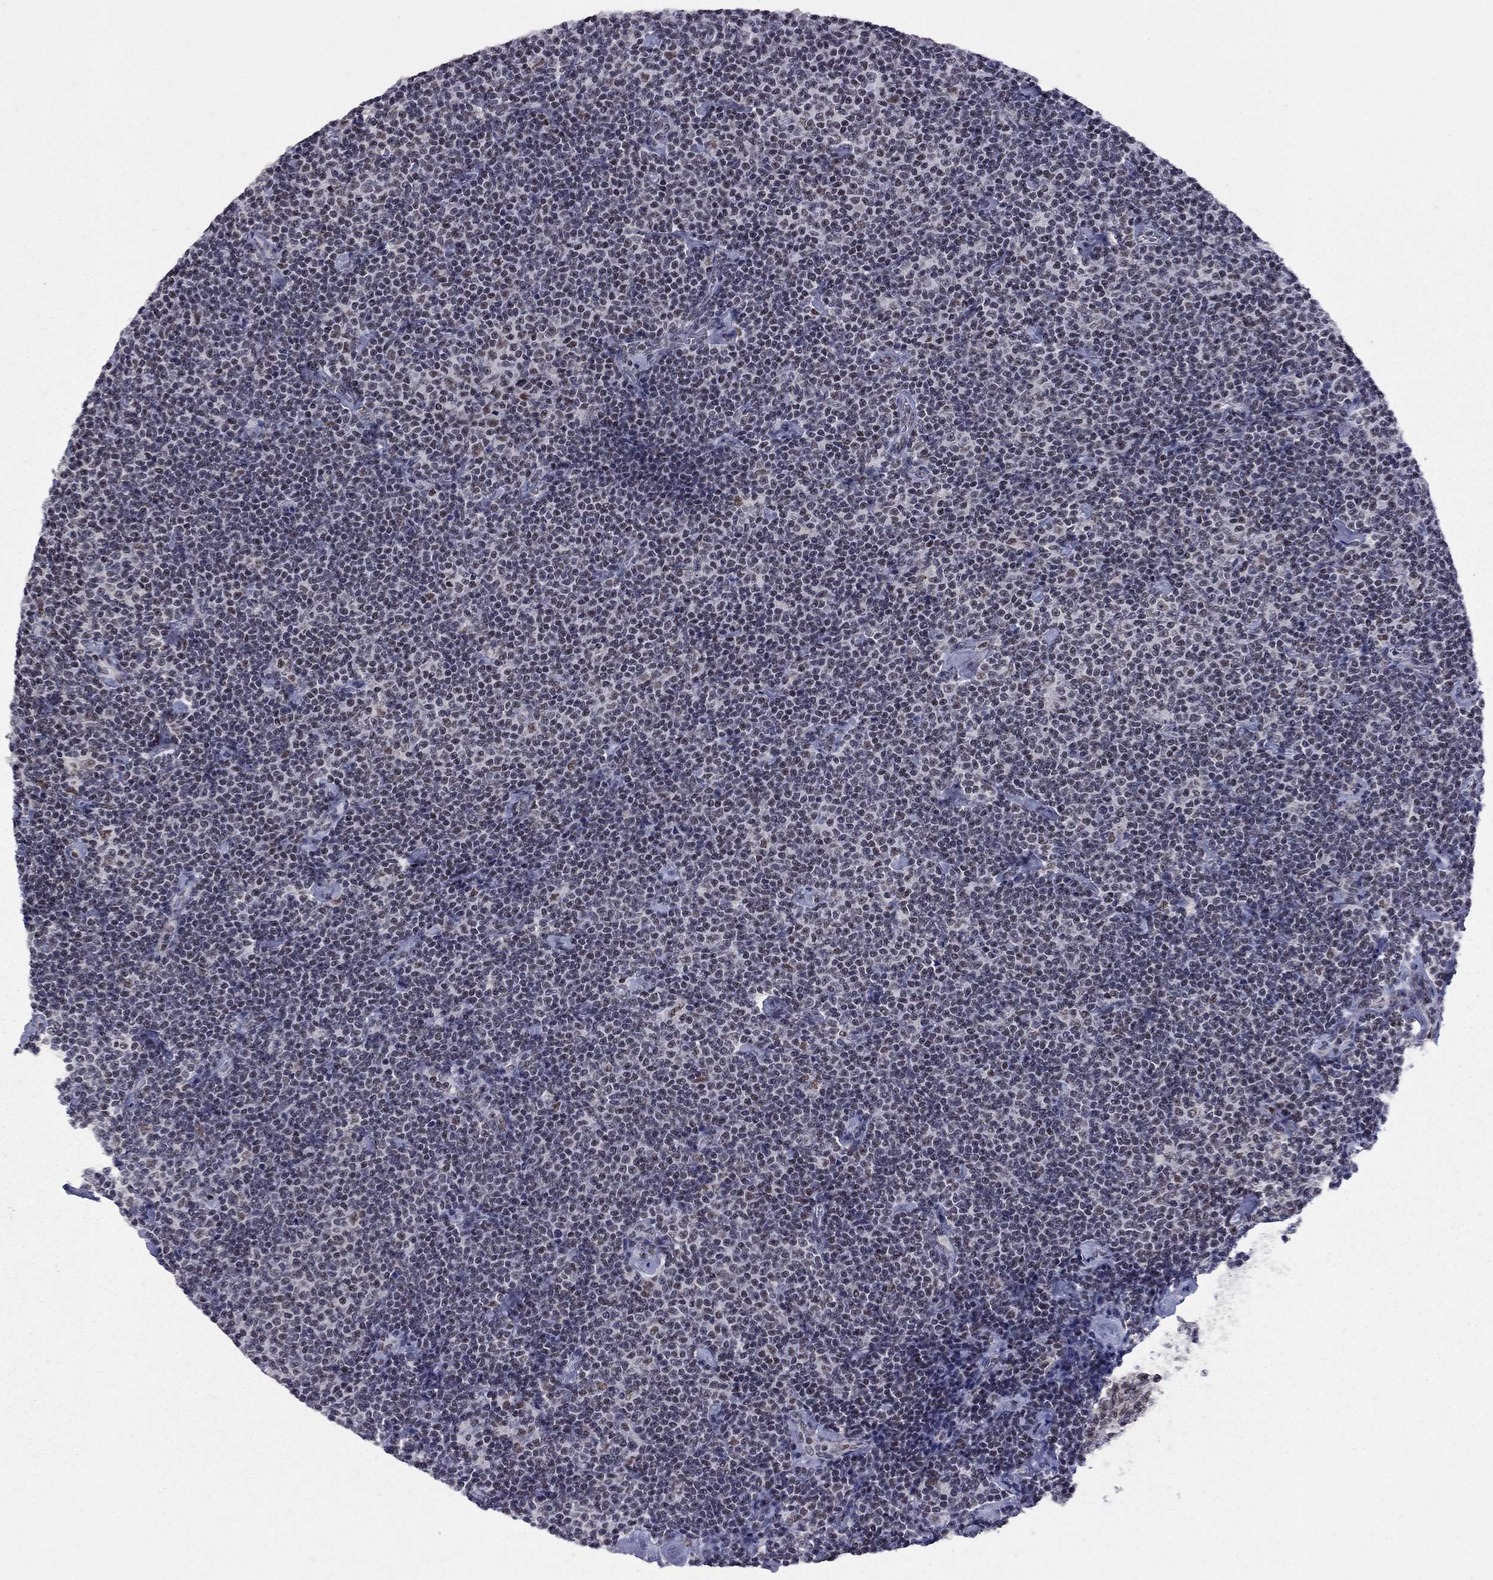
{"staining": {"intensity": "negative", "quantity": "none", "location": "none"}, "tissue": "lymphoma", "cell_type": "Tumor cells", "image_type": "cancer", "snomed": [{"axis": "morphology", "description": "Malignant lymphoma, non-Hodgkin's type, Low grade"}, {"axis": "topography", "description": "Lymph node"}], "caption": "Immunohistochemical staining of malignant lymphoma, non-Hodgkin's type (low-grade) displays no significant staining in tumor cells.", "gene": "TAF9", "patient": {"sex": "male", "age": 81}}